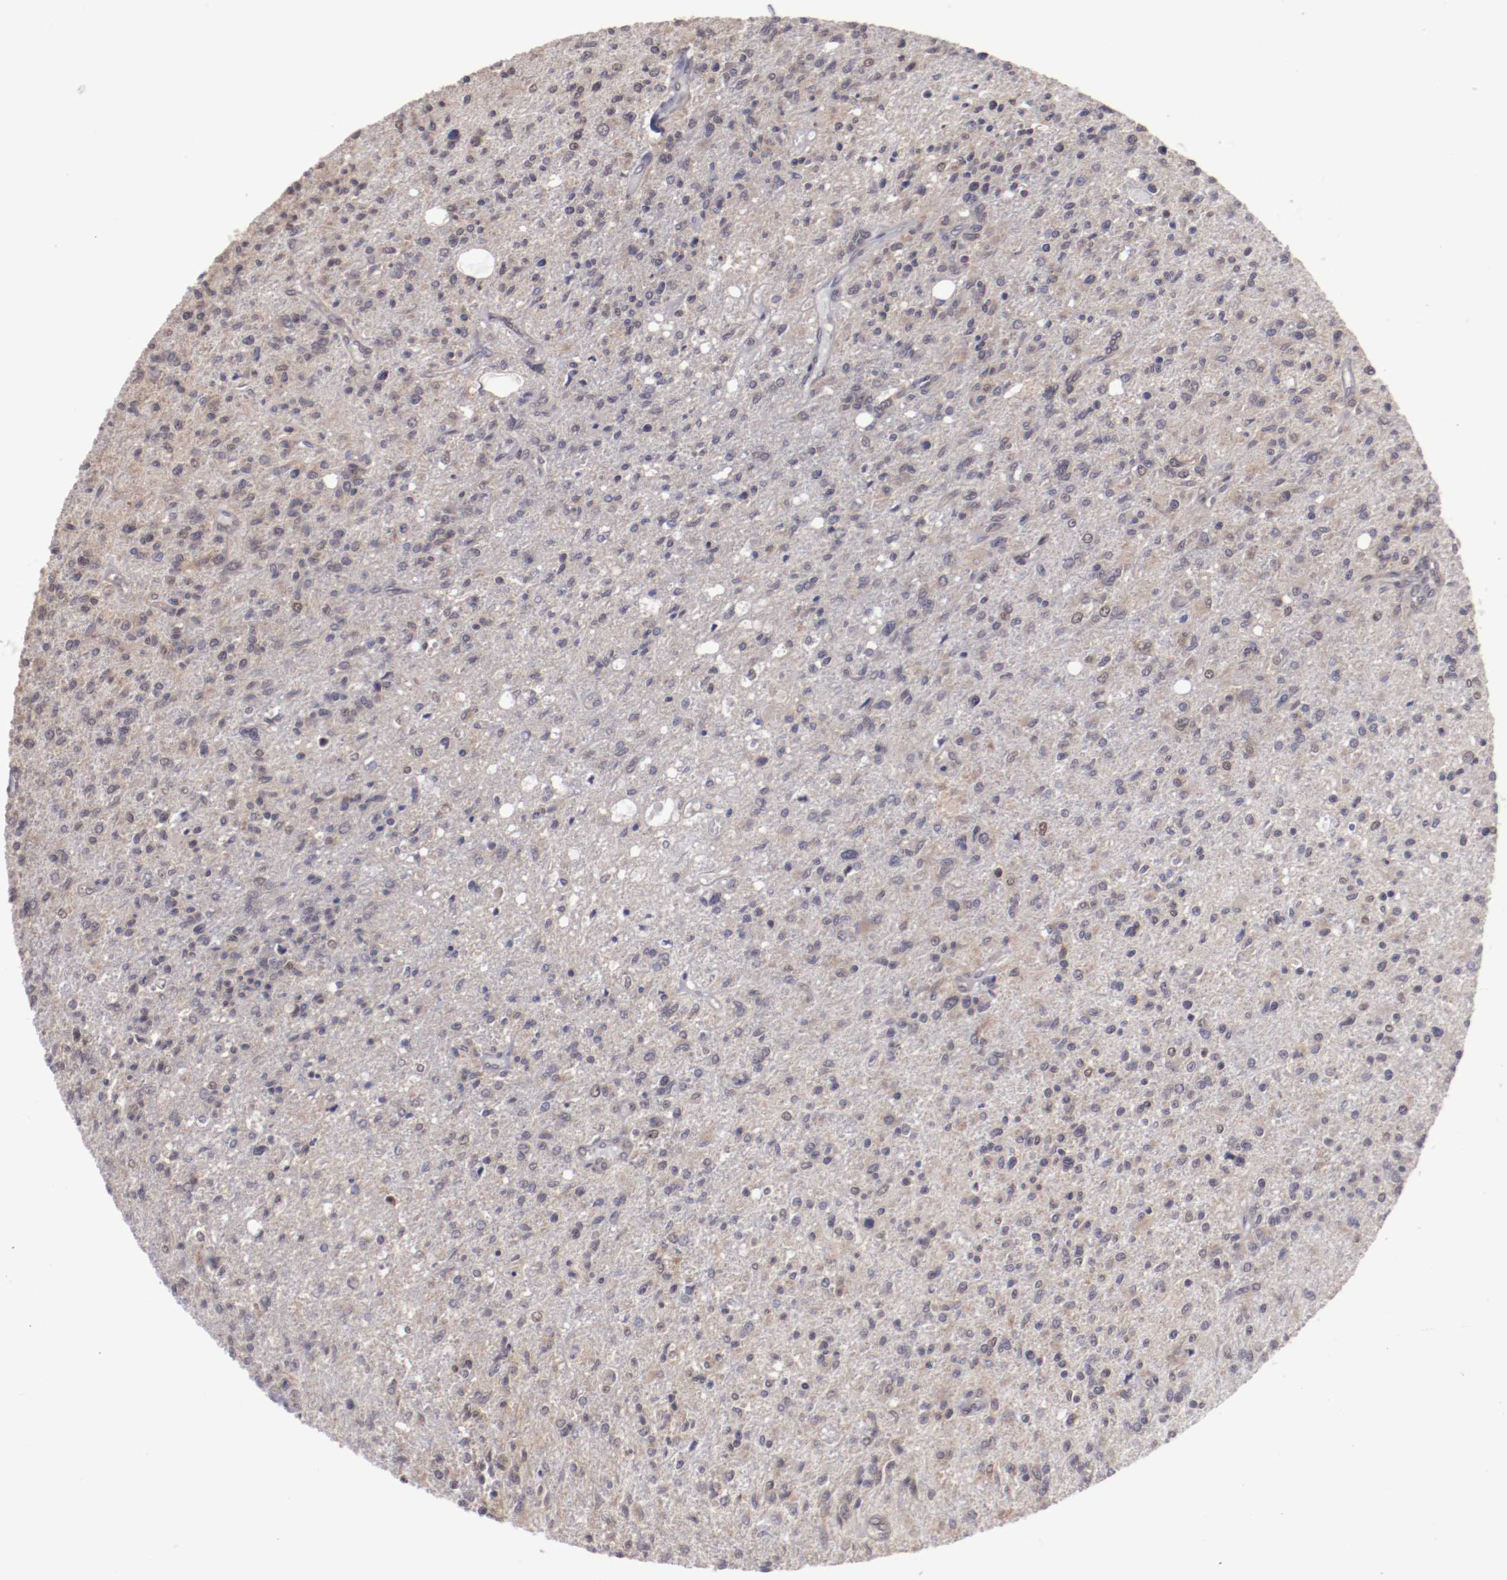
{"staining": {"intensity": "weak", "quantity": "<25%", "location": "cytoplasmic/membranous,nuclear"}, "tissue": "glioma", "cell_type": "Tumor cells", "image_type": "cancer", "snomed": [{"axis": "morphology", "description": "Glioma, malignant, High grade"}, {"axis": "topography", "description": "Cerebral cortex"}], "caption": "A histopathology image of human glioma is negative for staining in tumor cells.", "gene": "ARNT", "patient": {"sex": "male", "age": 76}}